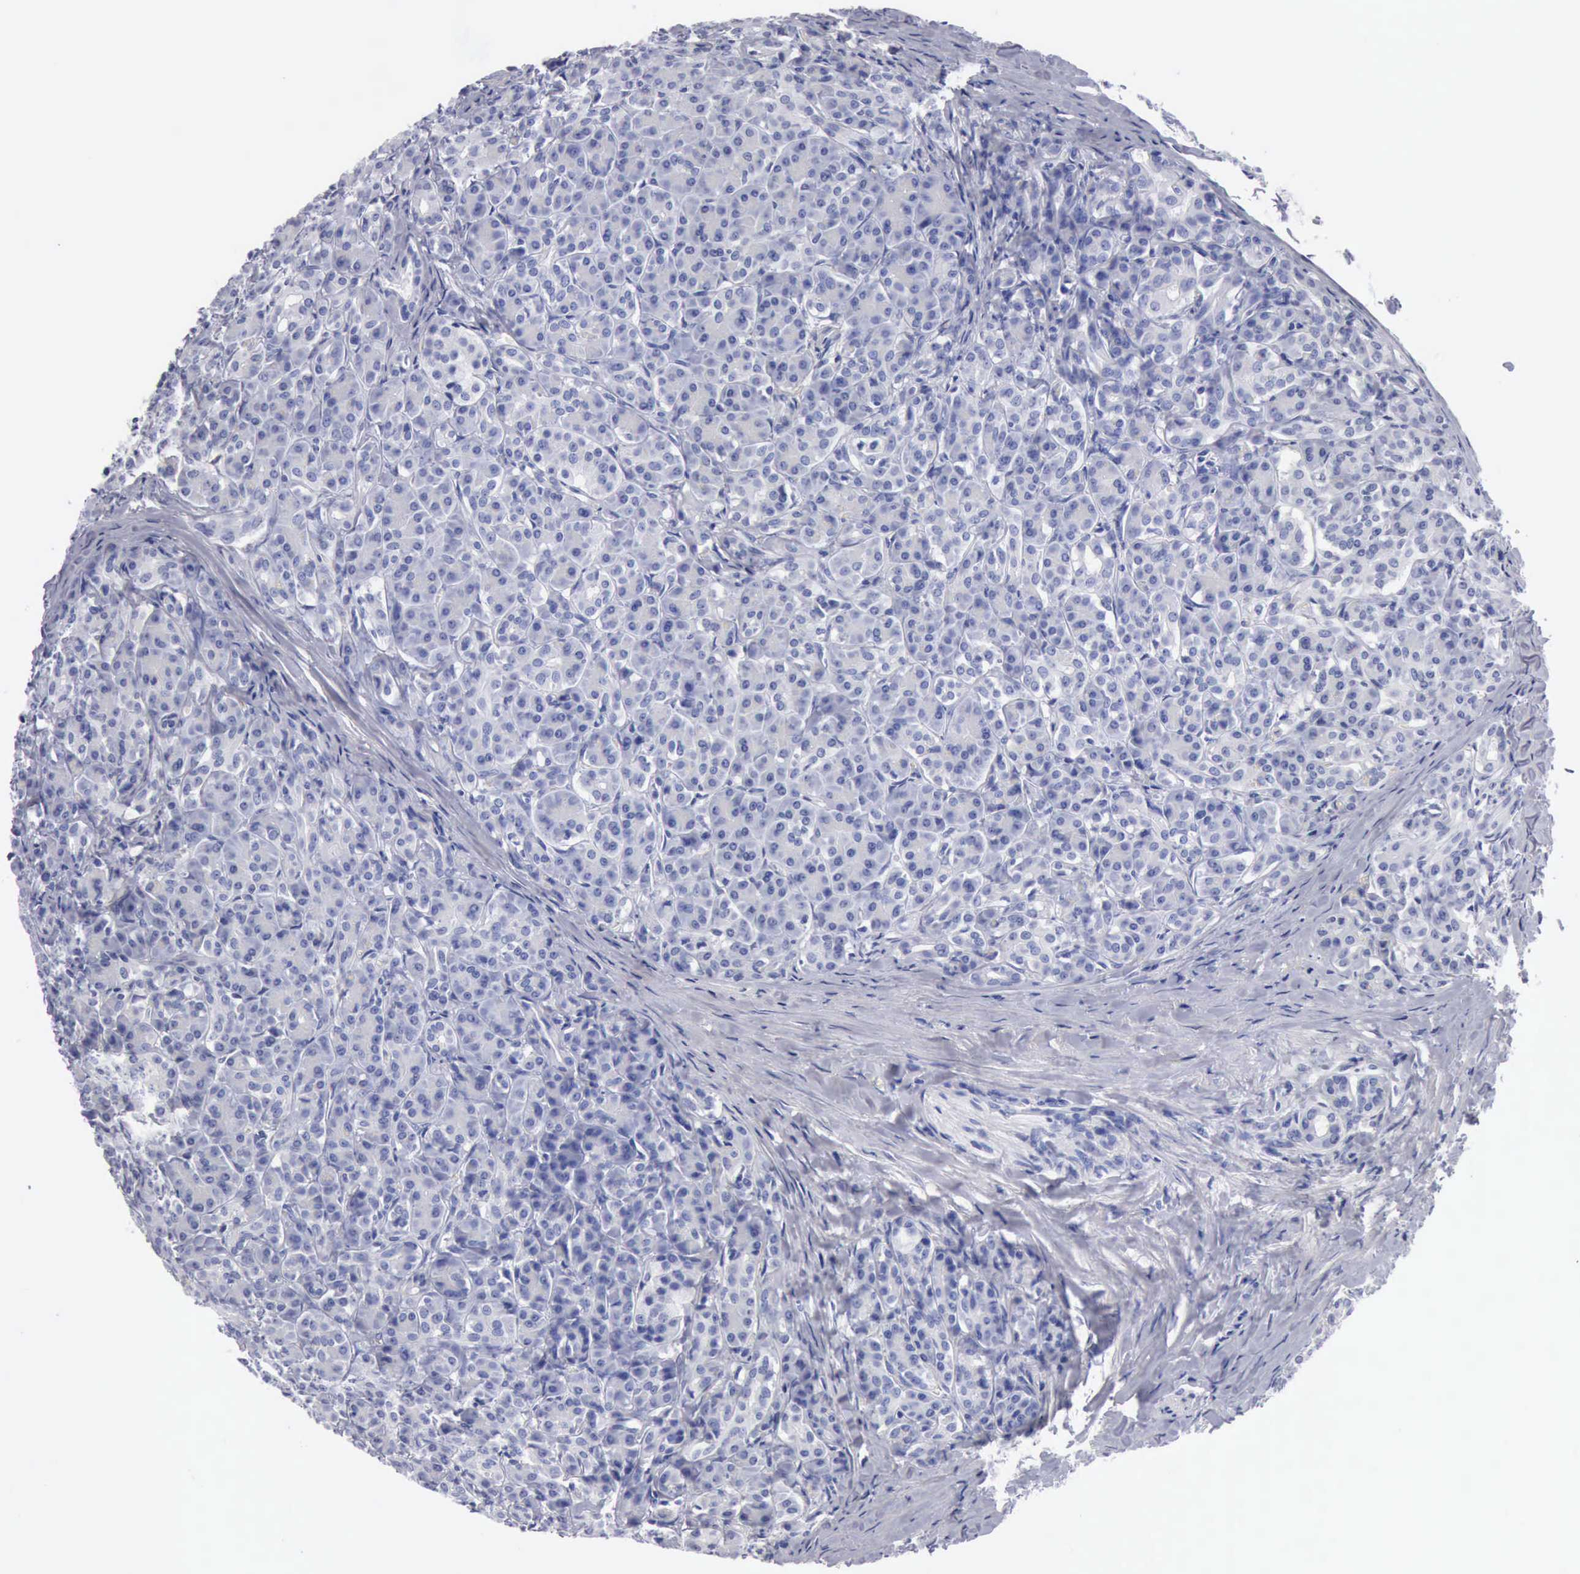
{"staining": {"intensity": "negative", "quantity": "none", "location": "none"}, "tissue": "pancreas", "cell_type": "Exocrine glandular cells", "image_type": "normal", "snomed": [{"axis": "morphology", "description": "Normal tissue, NOS"}, {"axis": "topography", "description": "Lymph node"}, {"axis": "topography", "description": "Pancreas"}], "caption": "Immunohistochemistry histopathology image of unremarkable pancreas stained for a protein (brown), which reveals no positivity in exocrine glandular cells.", "gene": "CYP19A1", "patient": {"sex": "male", "age": 59}}